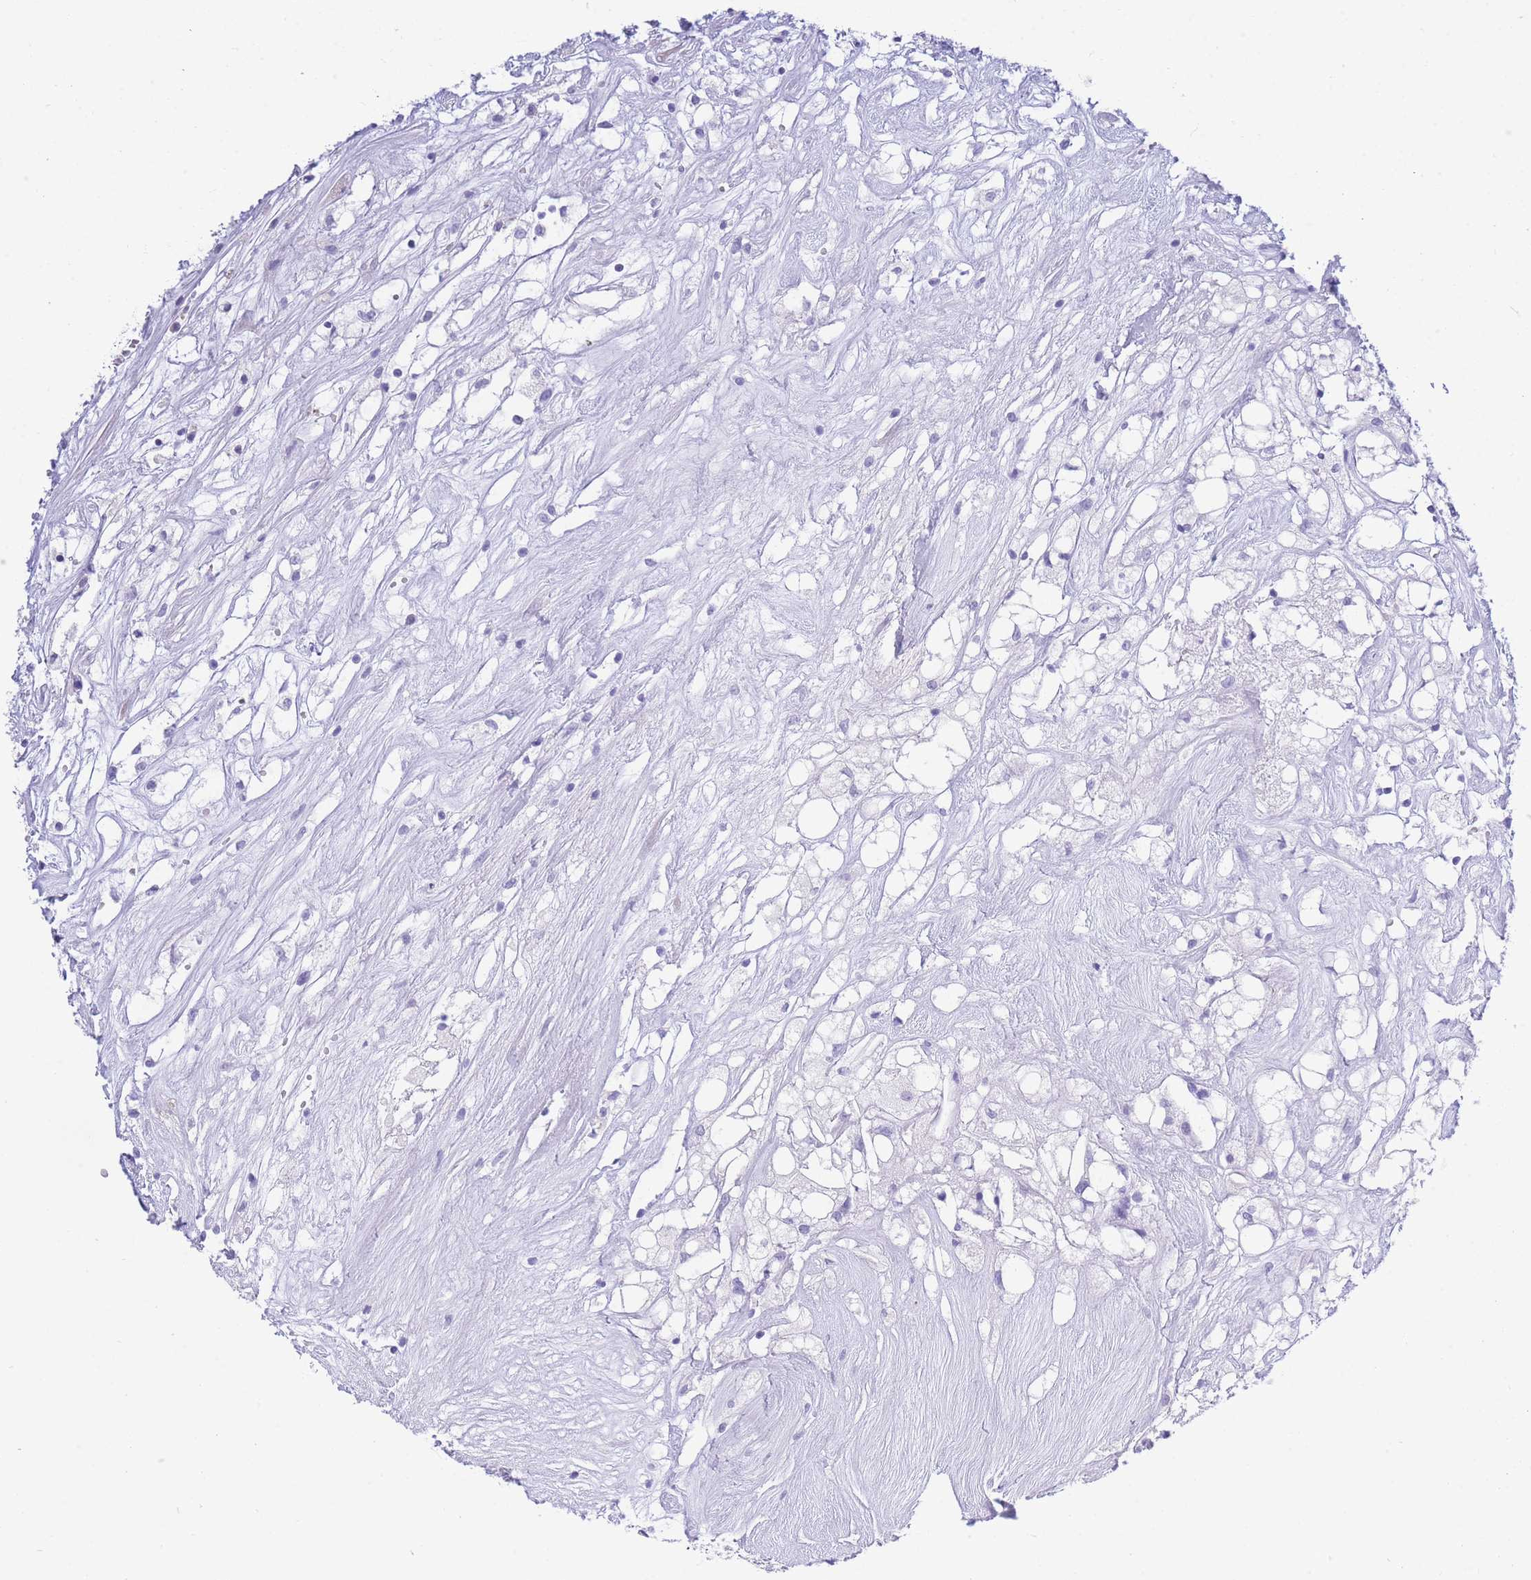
{"staining": {"intensity": "negative", "quantity": "none", "location": "none"}, "tissue": "renal cancer", "cell_type": "Tumor cells", "image_type": "cancer", "snomed": [{"axis": "morphology", "description": "Adenocarcinoma, NOS"}, {"axis": "topography", "description": "Kidney"}], "caption": "Tumor cells are negative for brown protein staining in renal cancer (adenocarcinoma).", "gene": "ZFP62", "patient": {"sex": "male", "age": 59}}